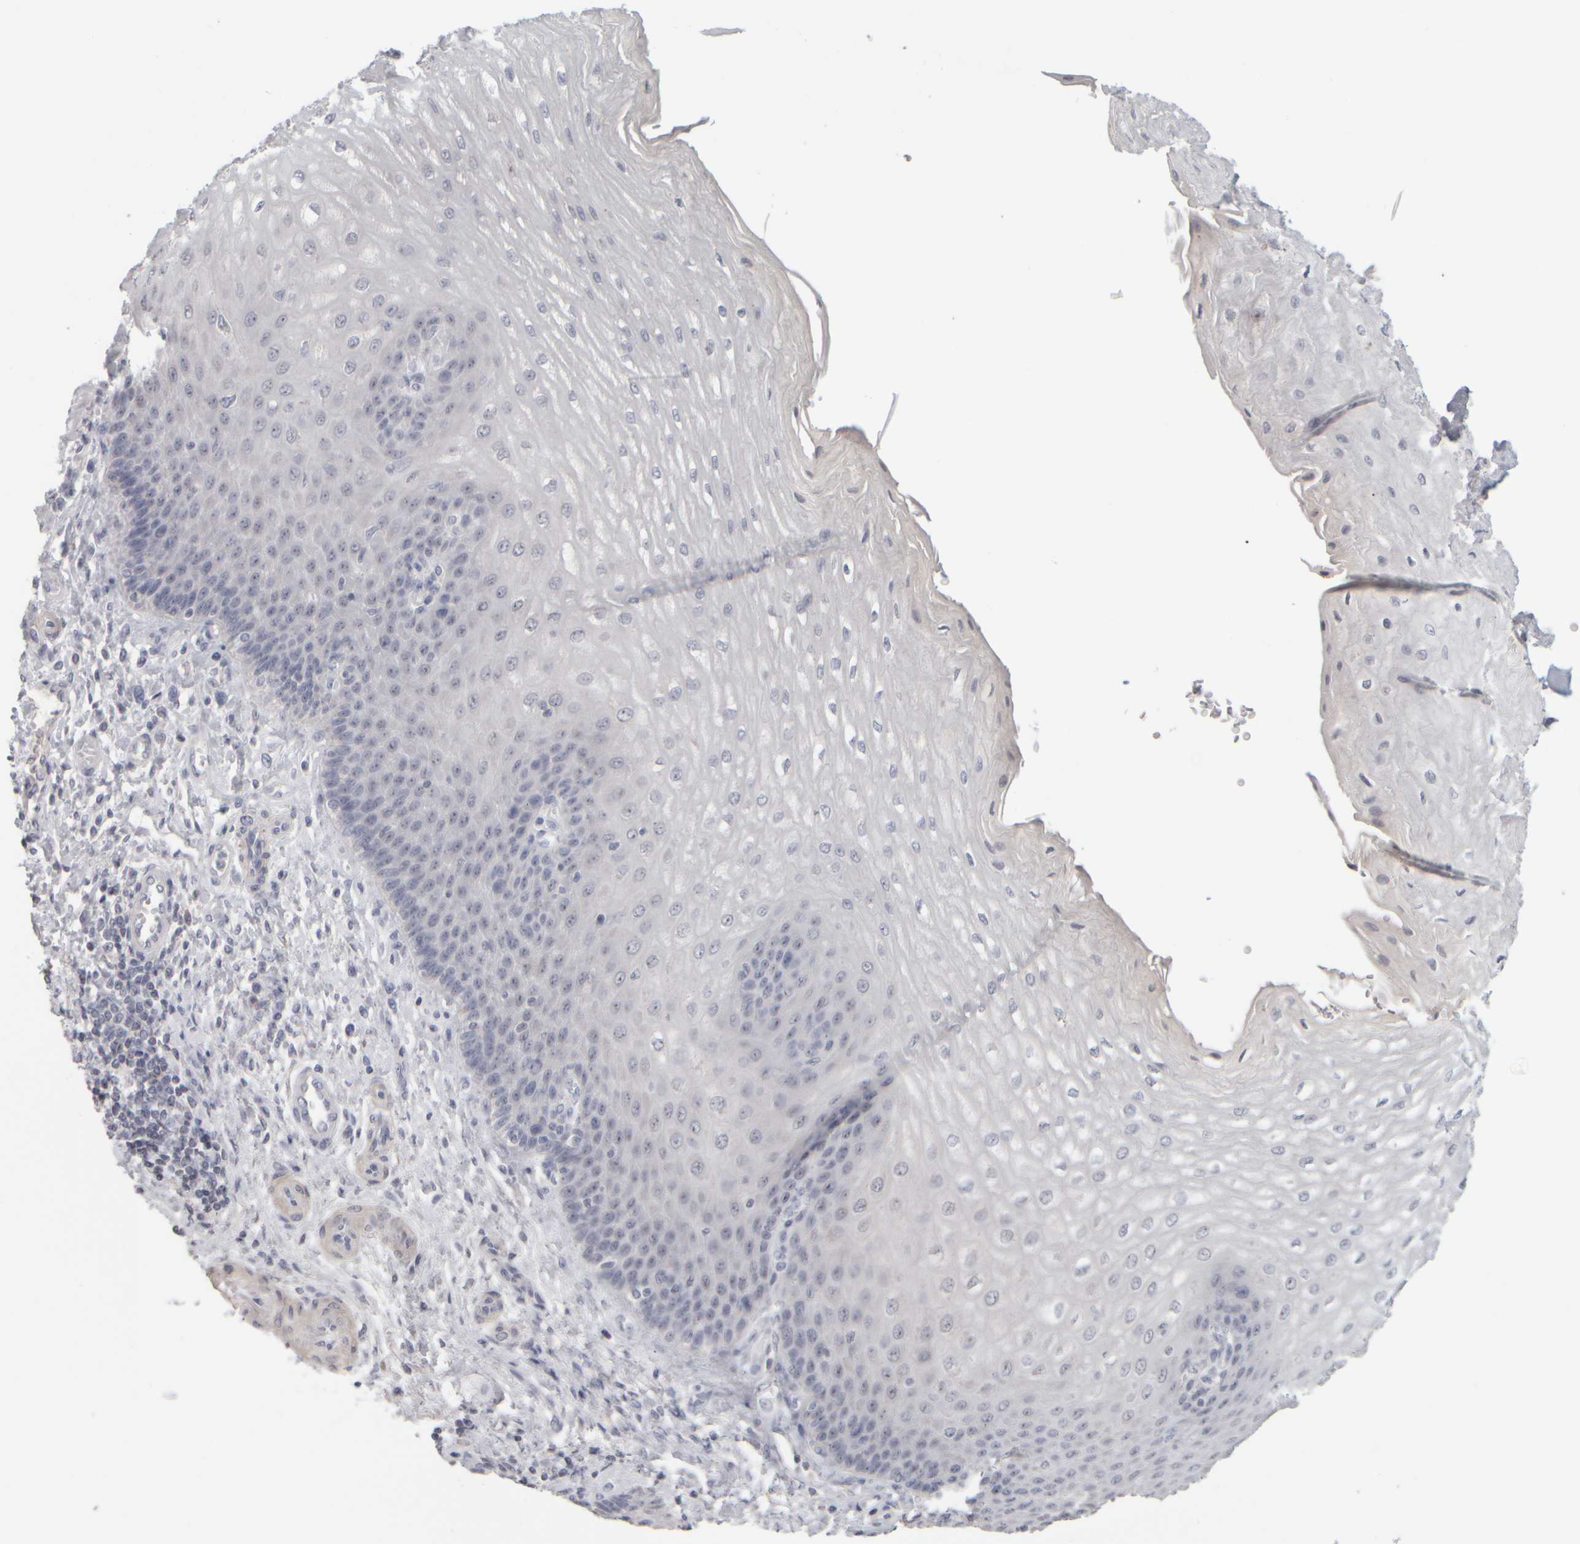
{"staining": {"intensity": "moderate", "quantity": "25%-75%", "location": "nuclear"}, "tissue": "esophagus", "cell_type": "Squamous epithelial cells", "image_type": "normal", "snomed": [{"axis": "morphology", "description": "Normal tissue, NOS"}, {"axis": "topography", "description": "Esophagus"}], "caption": "Squamous epithelial cells show moderate nuclear staining in approximately 25%-75% of cells in normal esophagus. (IHC, brightfield microscopy, high magnification).", "gene": "DCXR", "patient": {"sex": "male", "age": 54}}